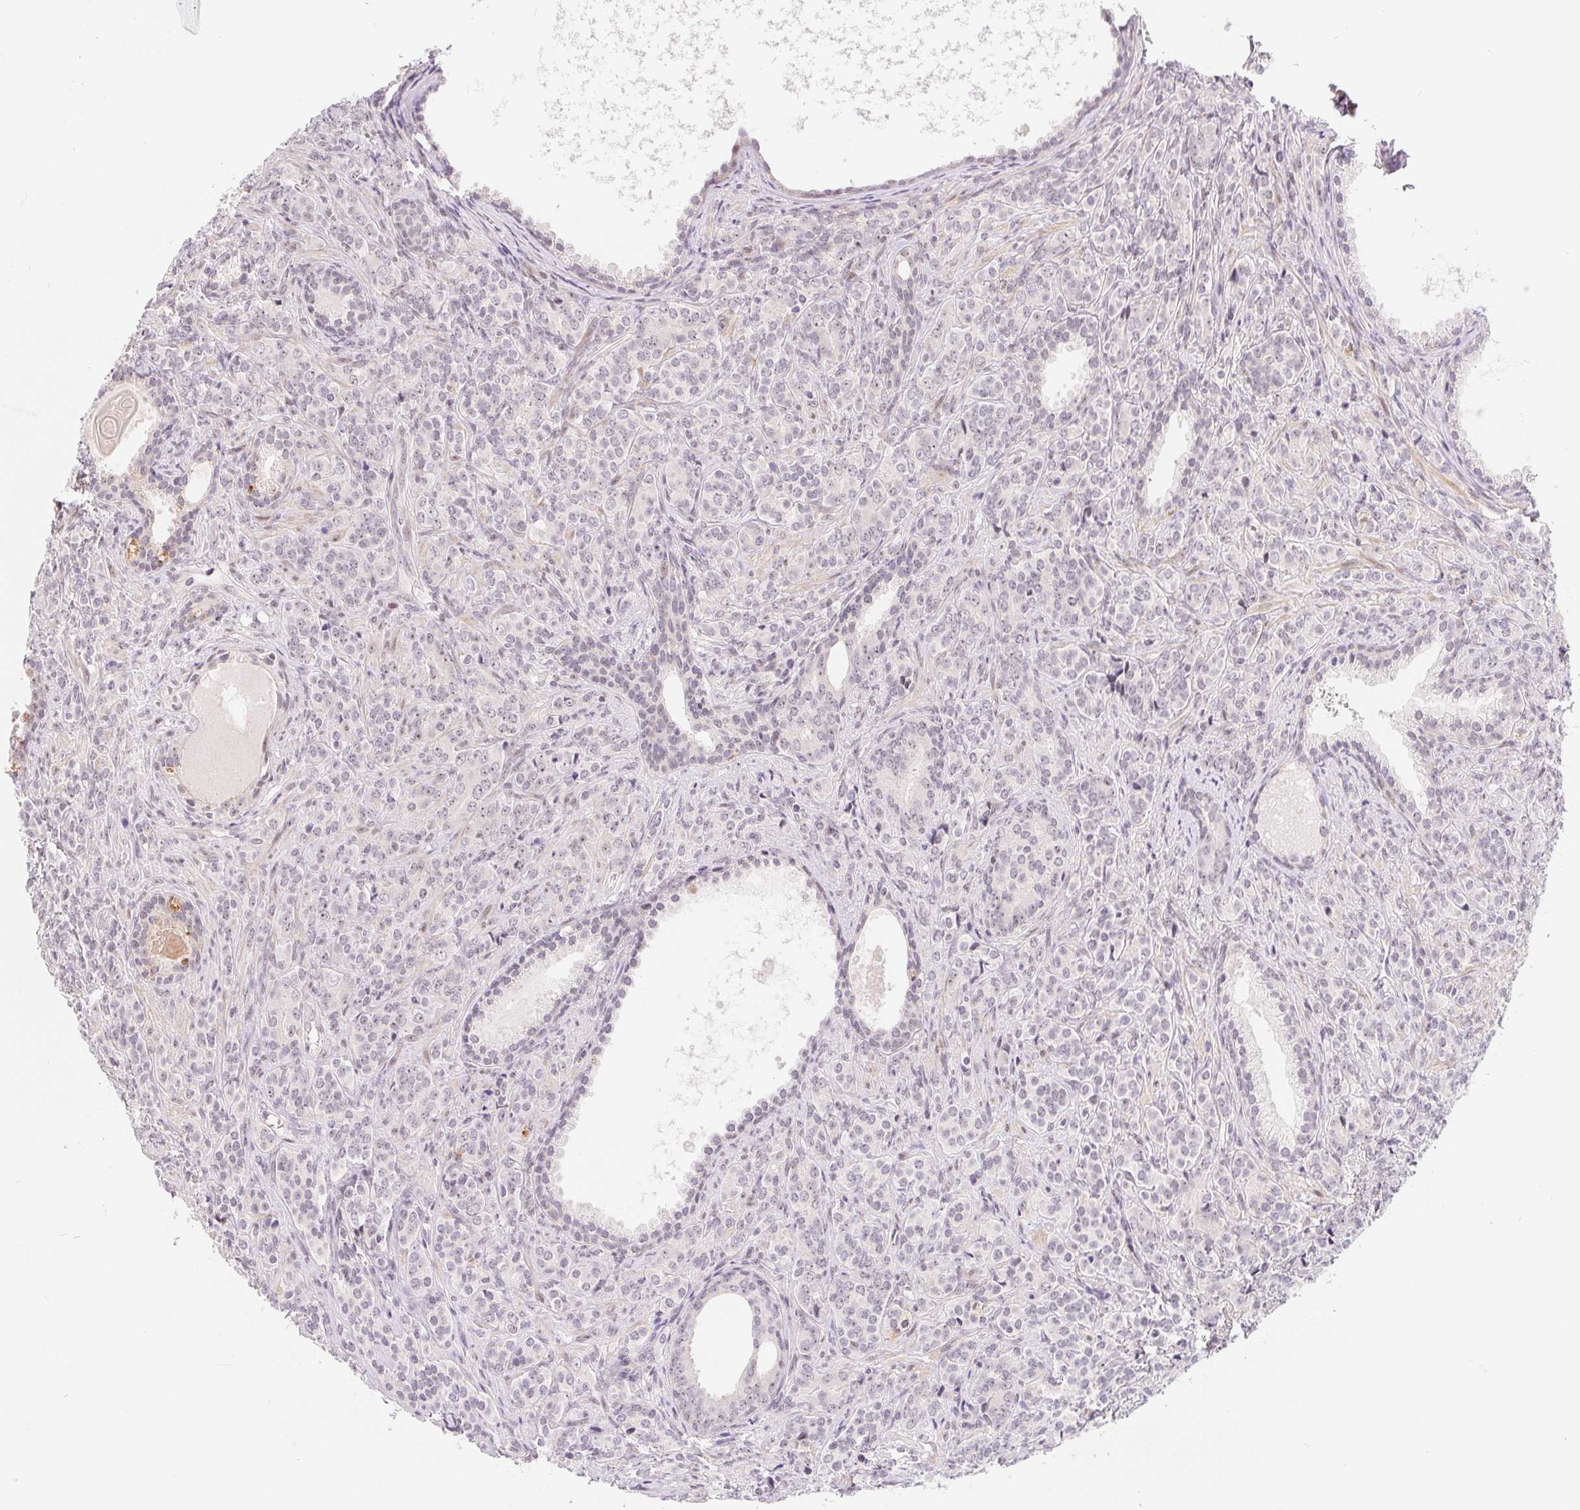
{"staining": {"intensity": "negative", "quantity": "none", "location": "none"}, "tissue": "prostate cancer", "cell_type": "Tumor cells", "image_type": "cancer", "snomed": [{"axis": "morphology", "description": "Adenocarcinoma, High grade"}, {"axis": "topography", "description": "Prostate"}], "caption": "Immunohistochemistry image of neoplastic tissue: adenocarcinoma (high-grade) (prostate) stained with DAB reveals no significant protein expression in tumor cells.", "gene": "LCA5L", "patient": {"sex": "male", "age": 84}}